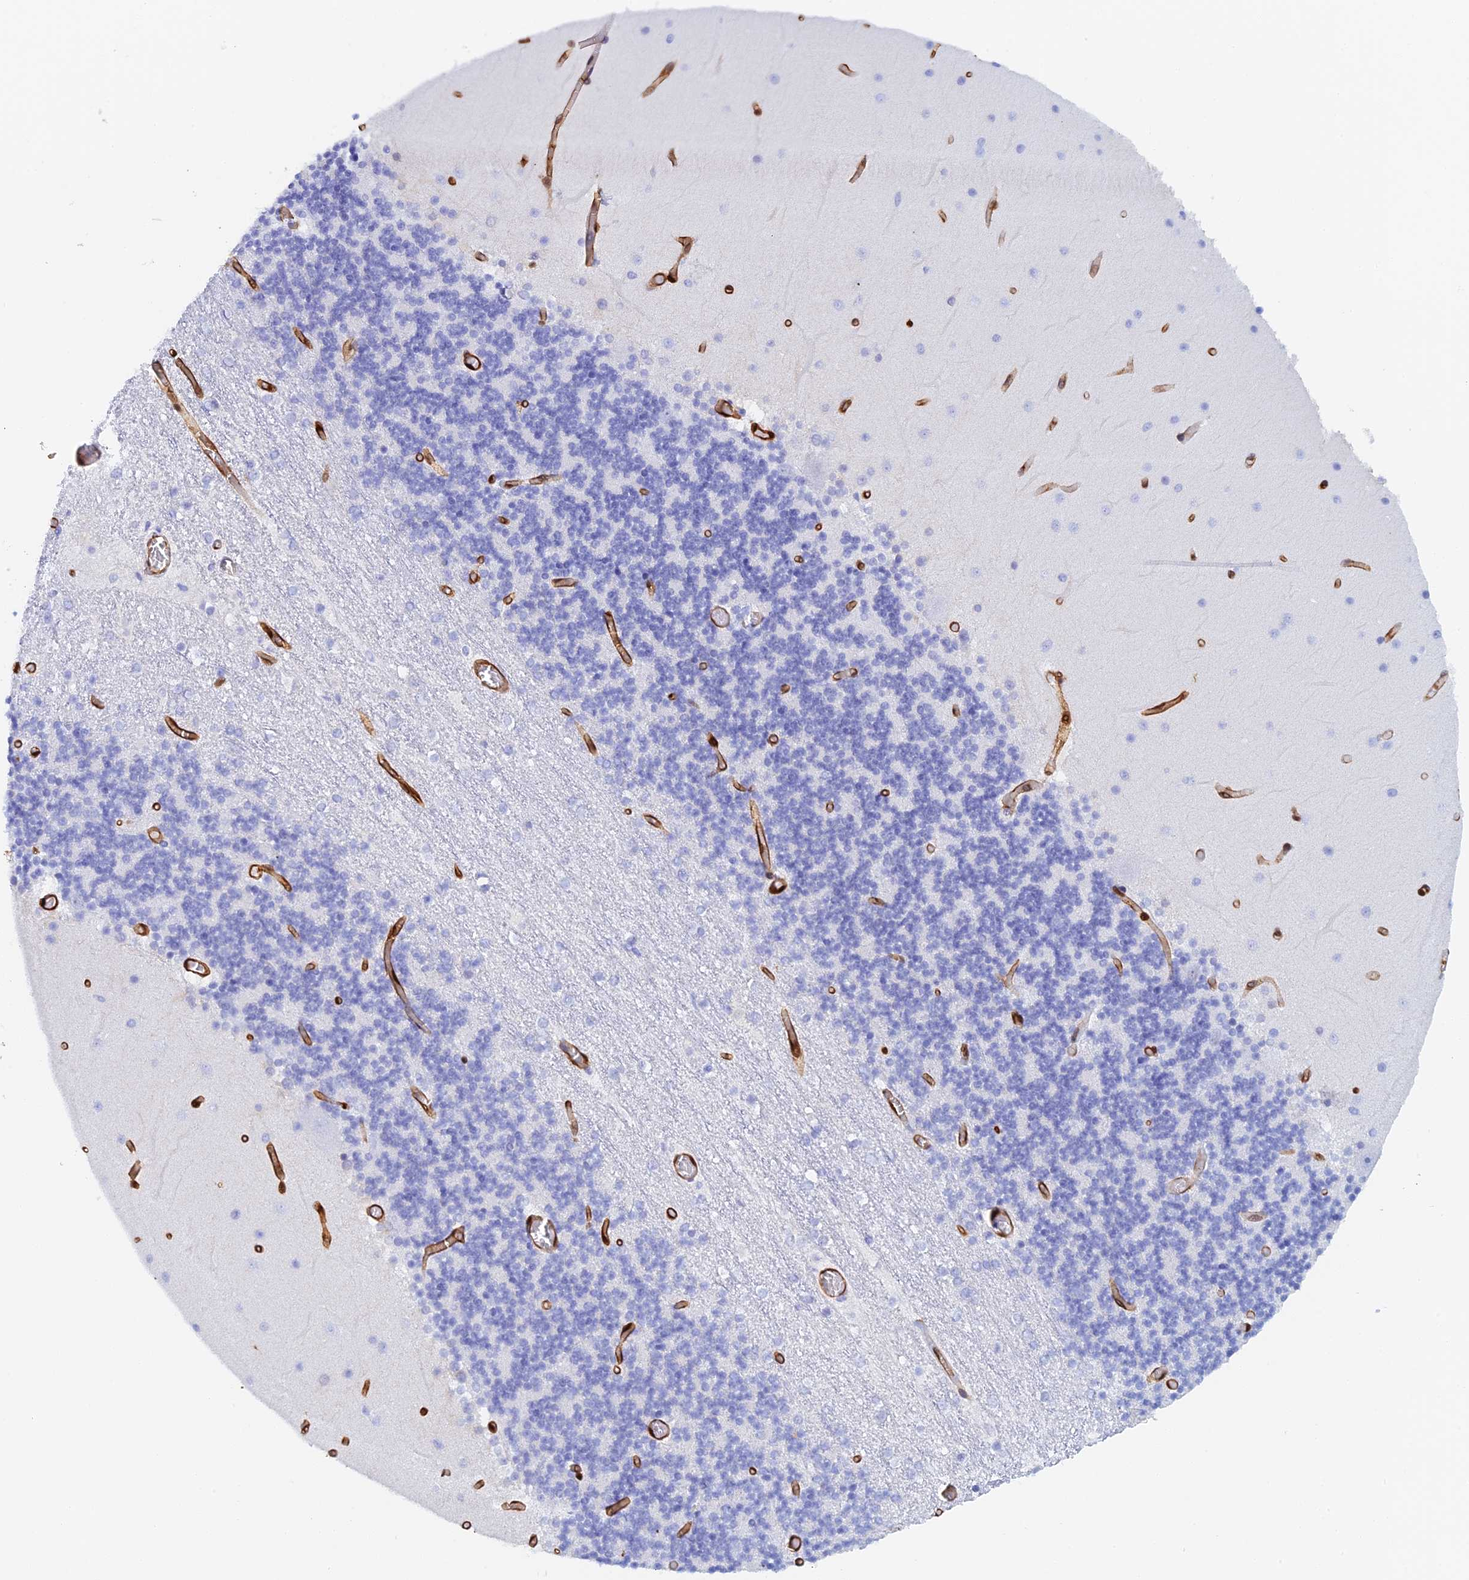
{"staining": {"intensity": "negative", "quantity": "none", "location": "none"}, "tissue": "cerebellum", "cell_type": "Cells in granular layer", "image_type": "normal", "snomed": [{"axis": "morphology", "description": "Normal tissue, NOS"}, {"axis": "topography", "description": "Cerebellum"}], "caption": "A high-resolution micrograph shows IHC staining of normal cerebellum, which shows no significant staining in cells in granular layer. (DAB IHC visualized using brightfield microscopy, high magnification).", "gene": "CRIP2", "patient": {"sex": "female", "age": 28}}